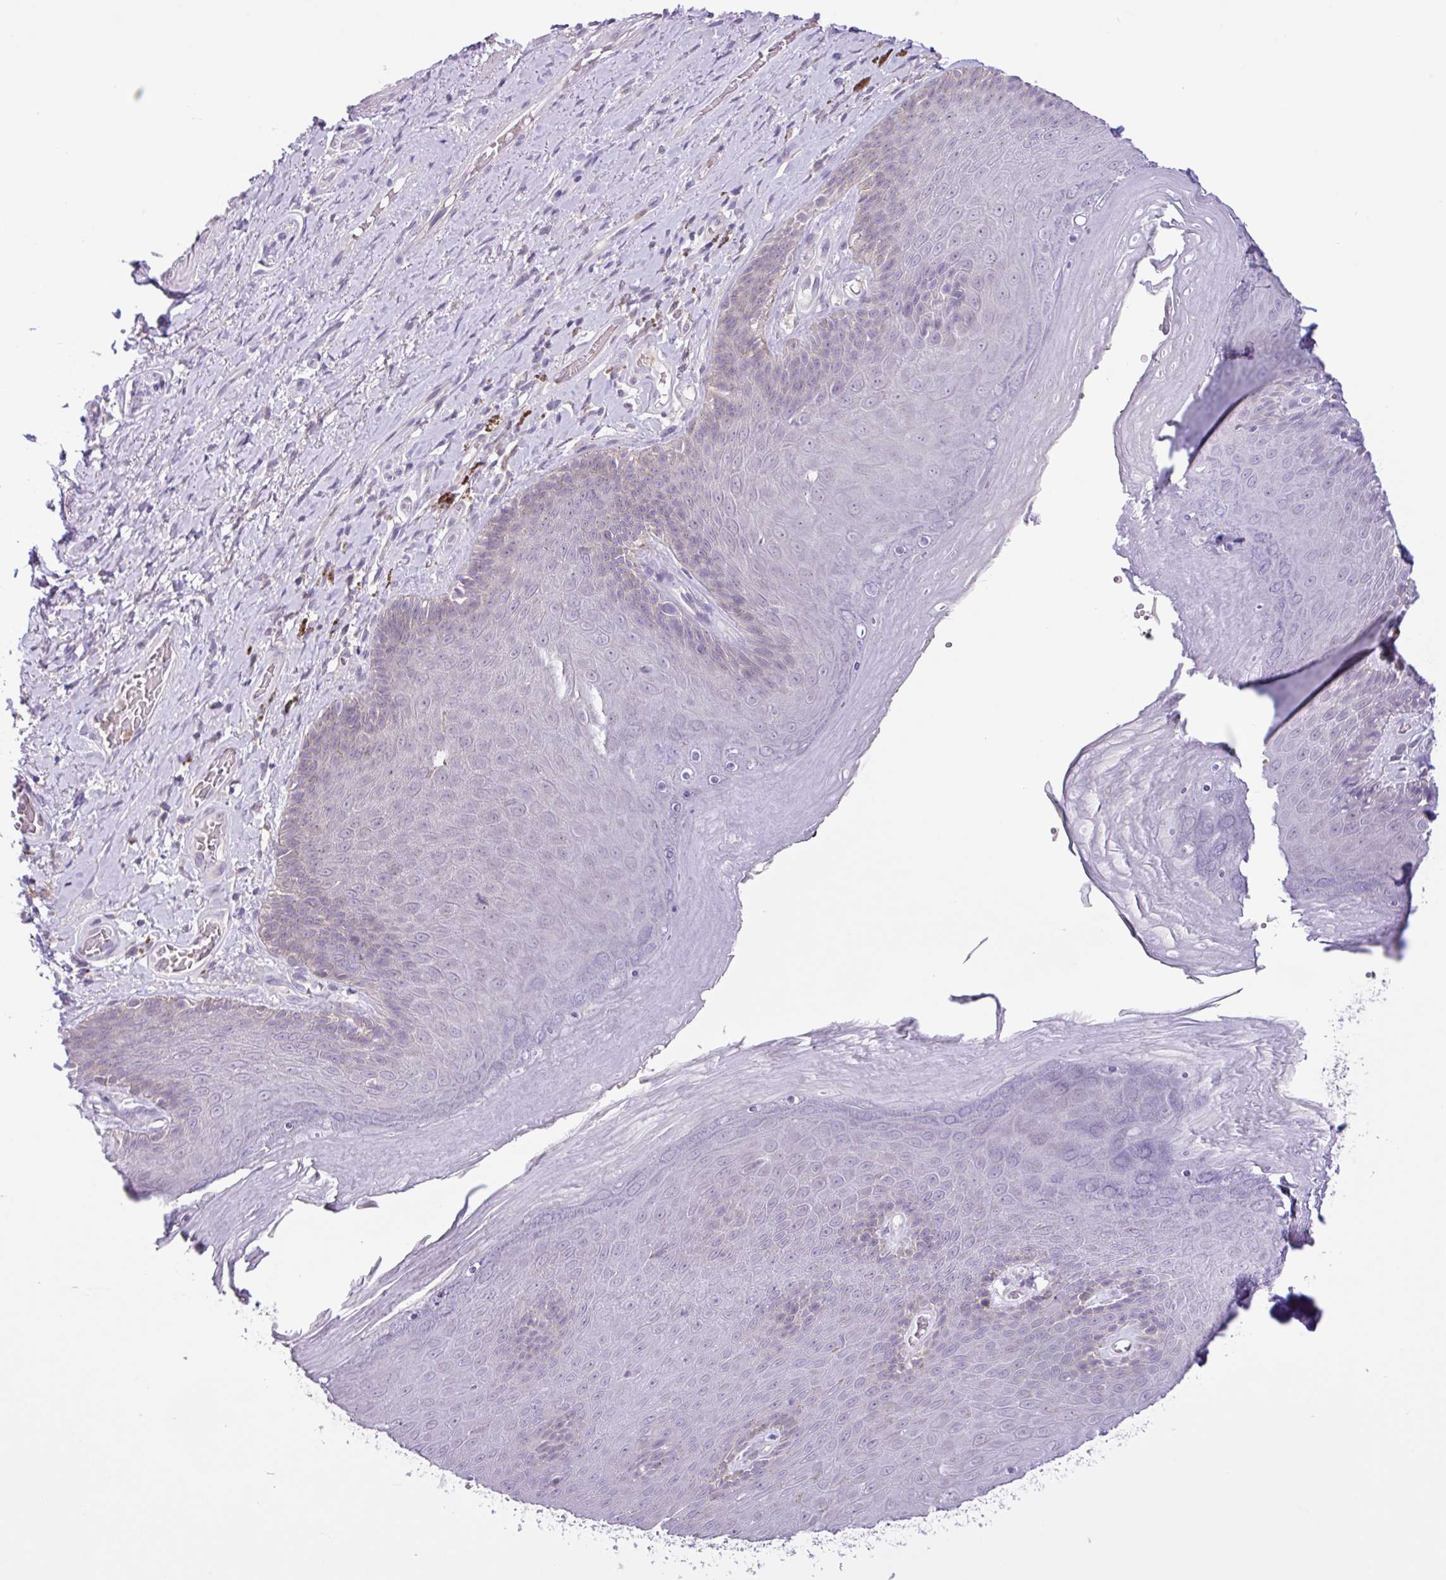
{"staining": {"intensity": "negative", "quantity": "none", "location": "none"}, "tissue": "skin", "cell_type": "Epidermal cells", "image_type": "normal", "snomed": [{"axis": "morphology", "description": "Normal tissue, NOS"}, {"axis": "topography", "description": "Anal"}, {"axis": "topography", "description": "Peripheral nerve tissue"}], "caption": "Human skin stained for a protein using immunohistochemistry (IHC) shows no expression in epidermal cells.", "gene": "TONSL", "patient": {"sex": "male", "age": 53}}